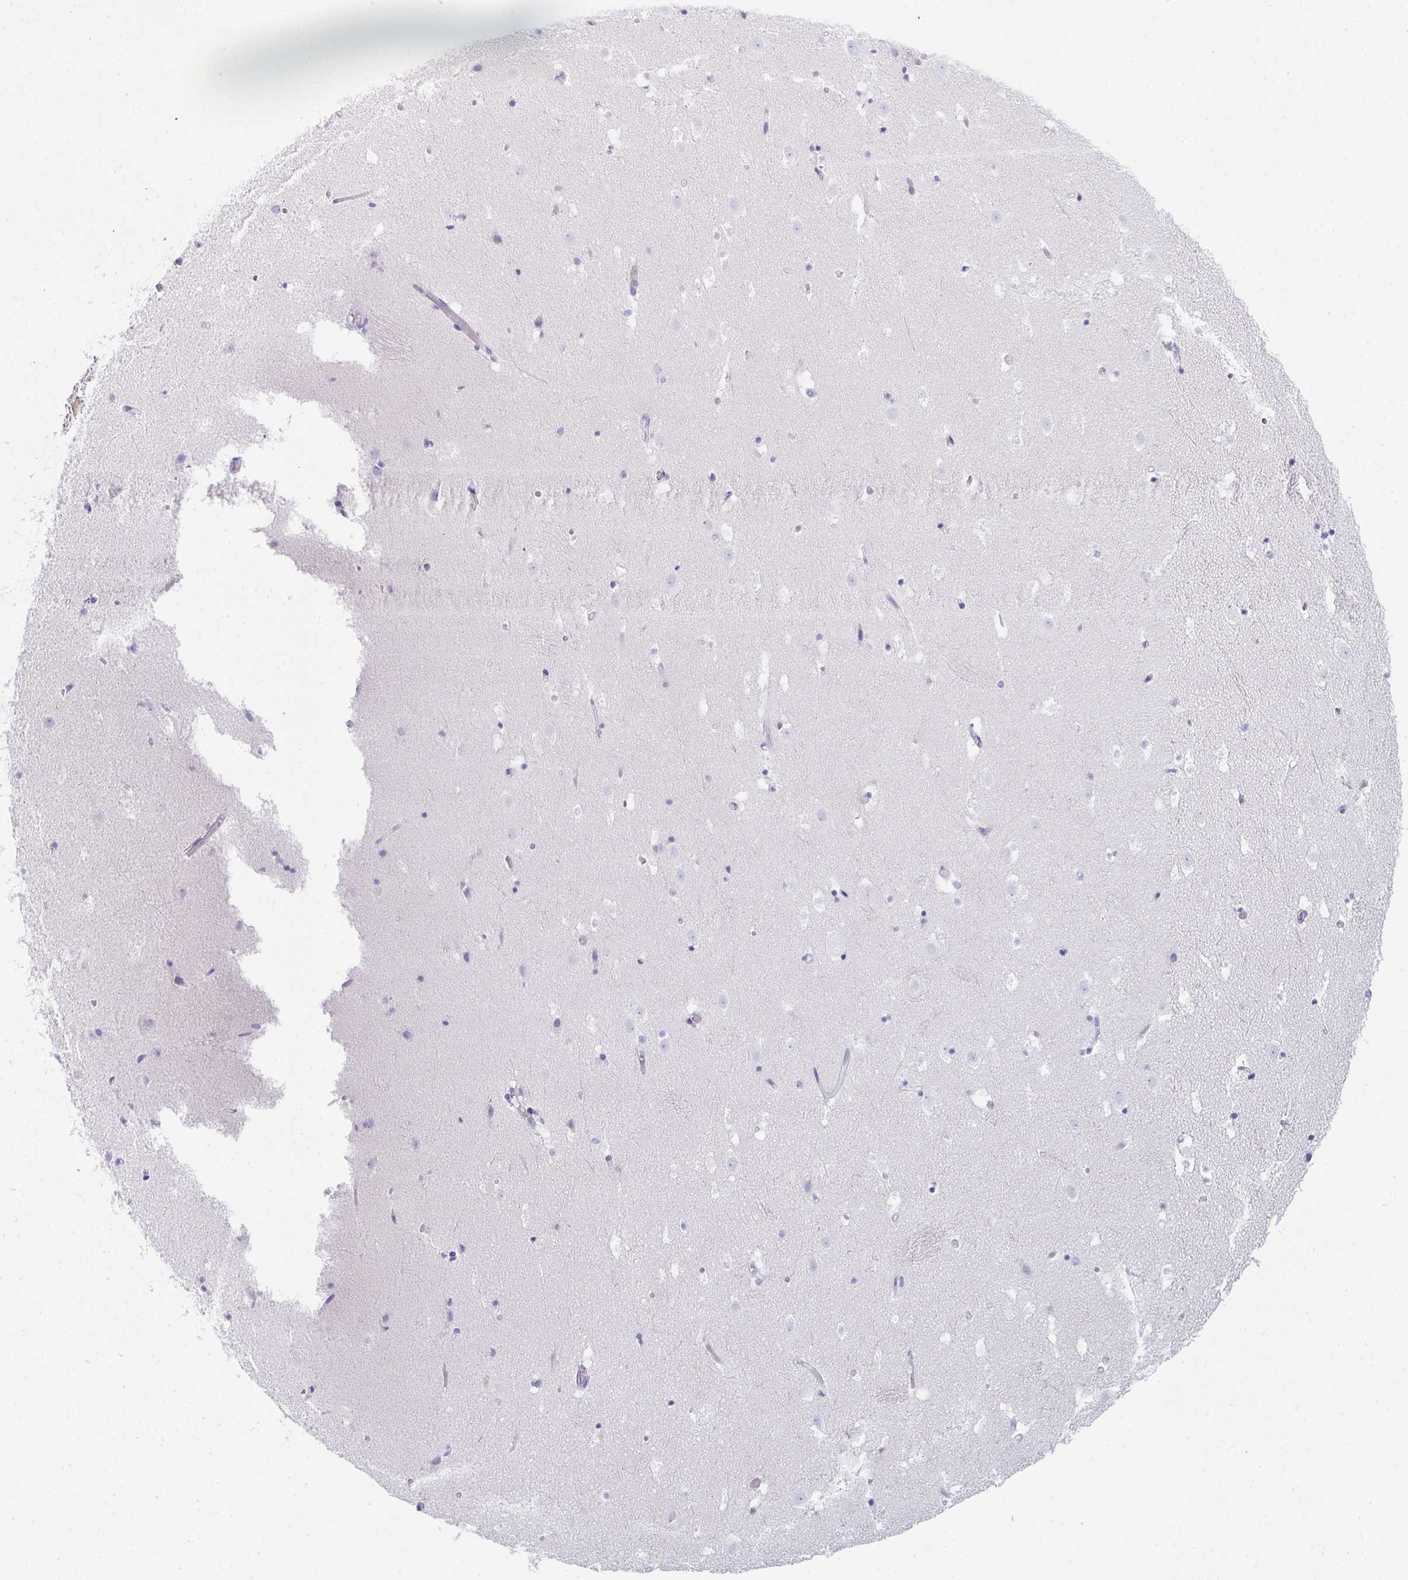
{"staining": {"intensity": "negative", "quantity": "none", "location": "none"}, "tissue": "caudate", "cell_type": "Glial cells", "image_type": "normal", "snomed": [{"axis": "morphology", "description": "Normal tissue, NOS"}, {"axis": "topography", "description": "Lateral ventricle wall"}], "caption": "The image shows no significant staining in glial cells of caudate.", "gene": "PRND", "patient": {"sex": "male", "age": 37}}